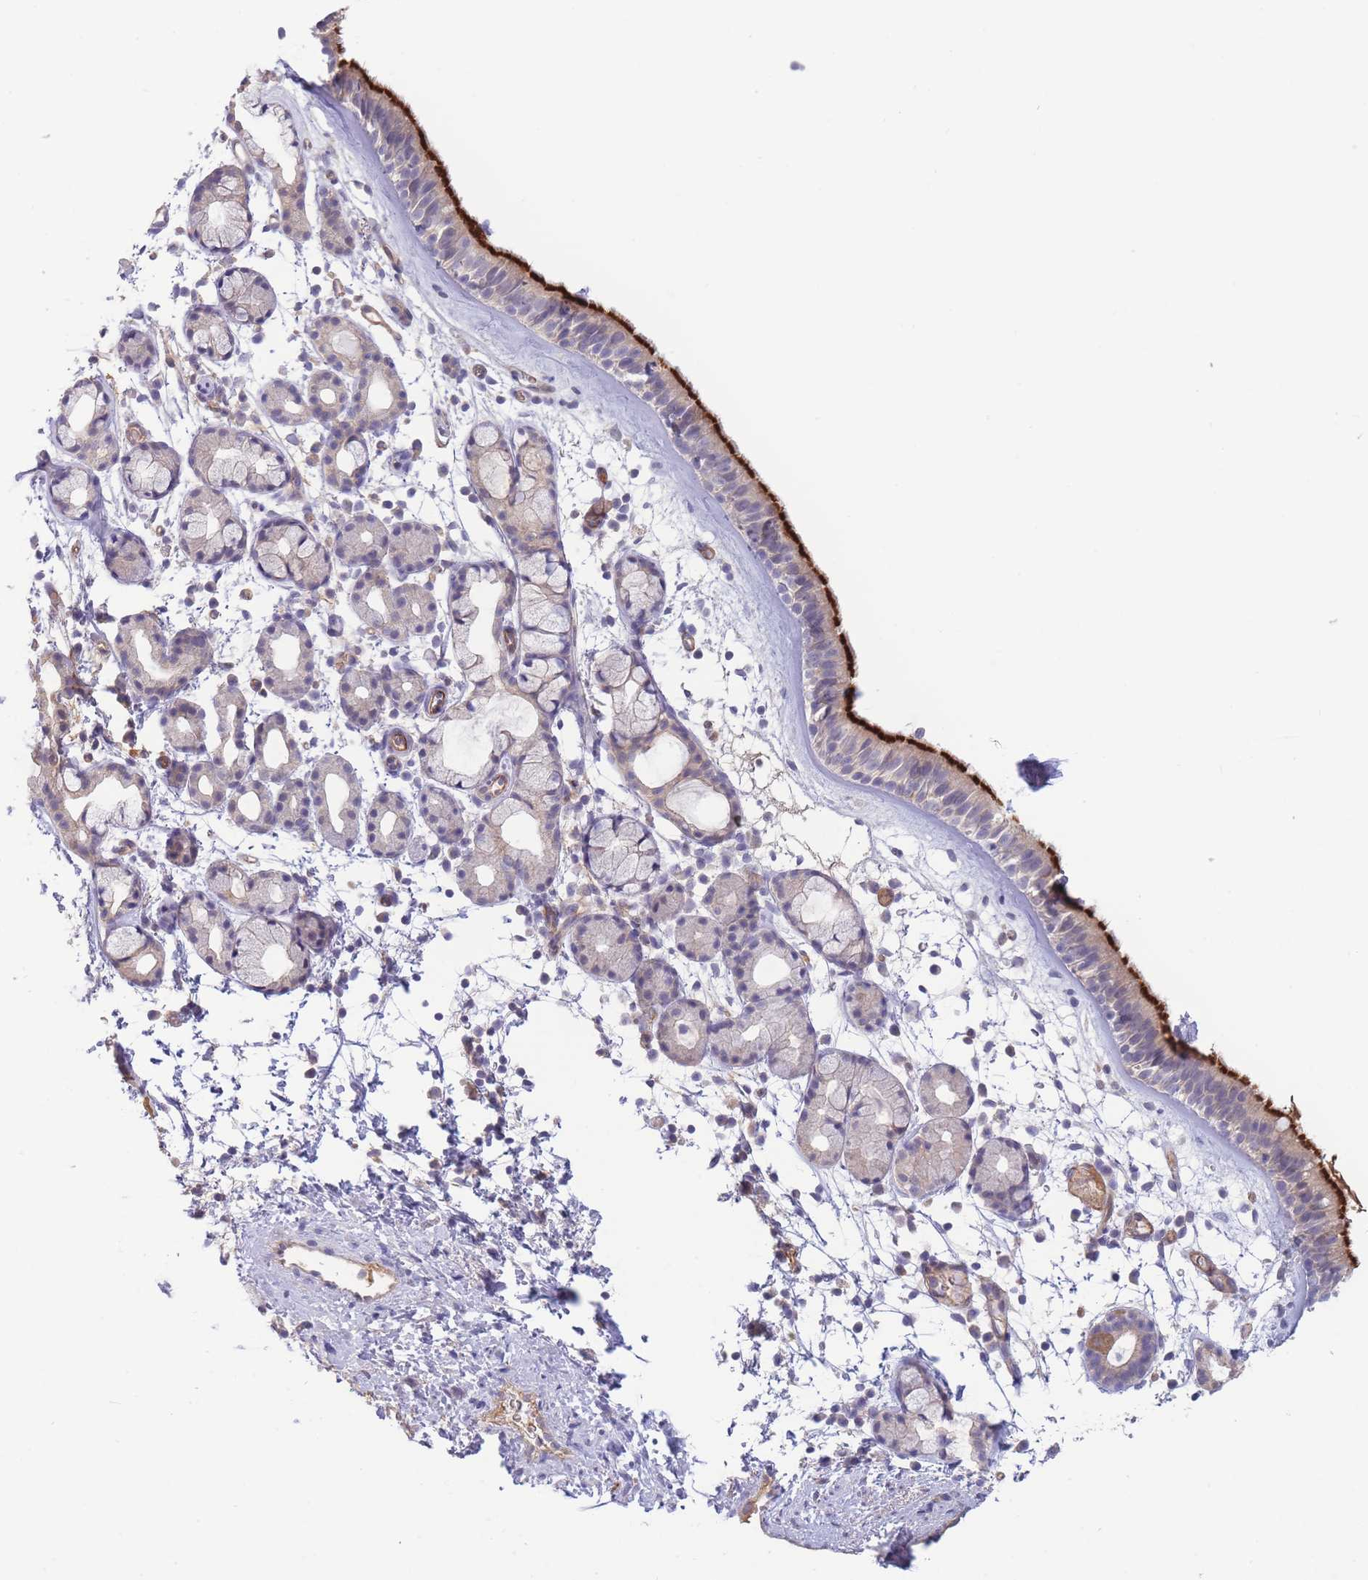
{"staining": {"intensity": "strong", "quantity": "25%-75%", "location": "cytoplasmic/membranous"}, "tissue": "nasopharynx", "cell_type": "Respiratory epithelial cells", "image_type": "normal", "snomed": [{"axis": "morphology", "description": "Normal tissue, NOS"}, {"axis": "topography", "description": "Nasopharynx"}], "caption": "Approximately 25%-75% of respiratory epithelial cells in normal human nasopharynx show strong cytoplasmic/membranous protein positivity as visualized by brown immunohistochemical staining.", "gene": "NDUFAF5", "patient": {"sex": "female", "age": 81}}